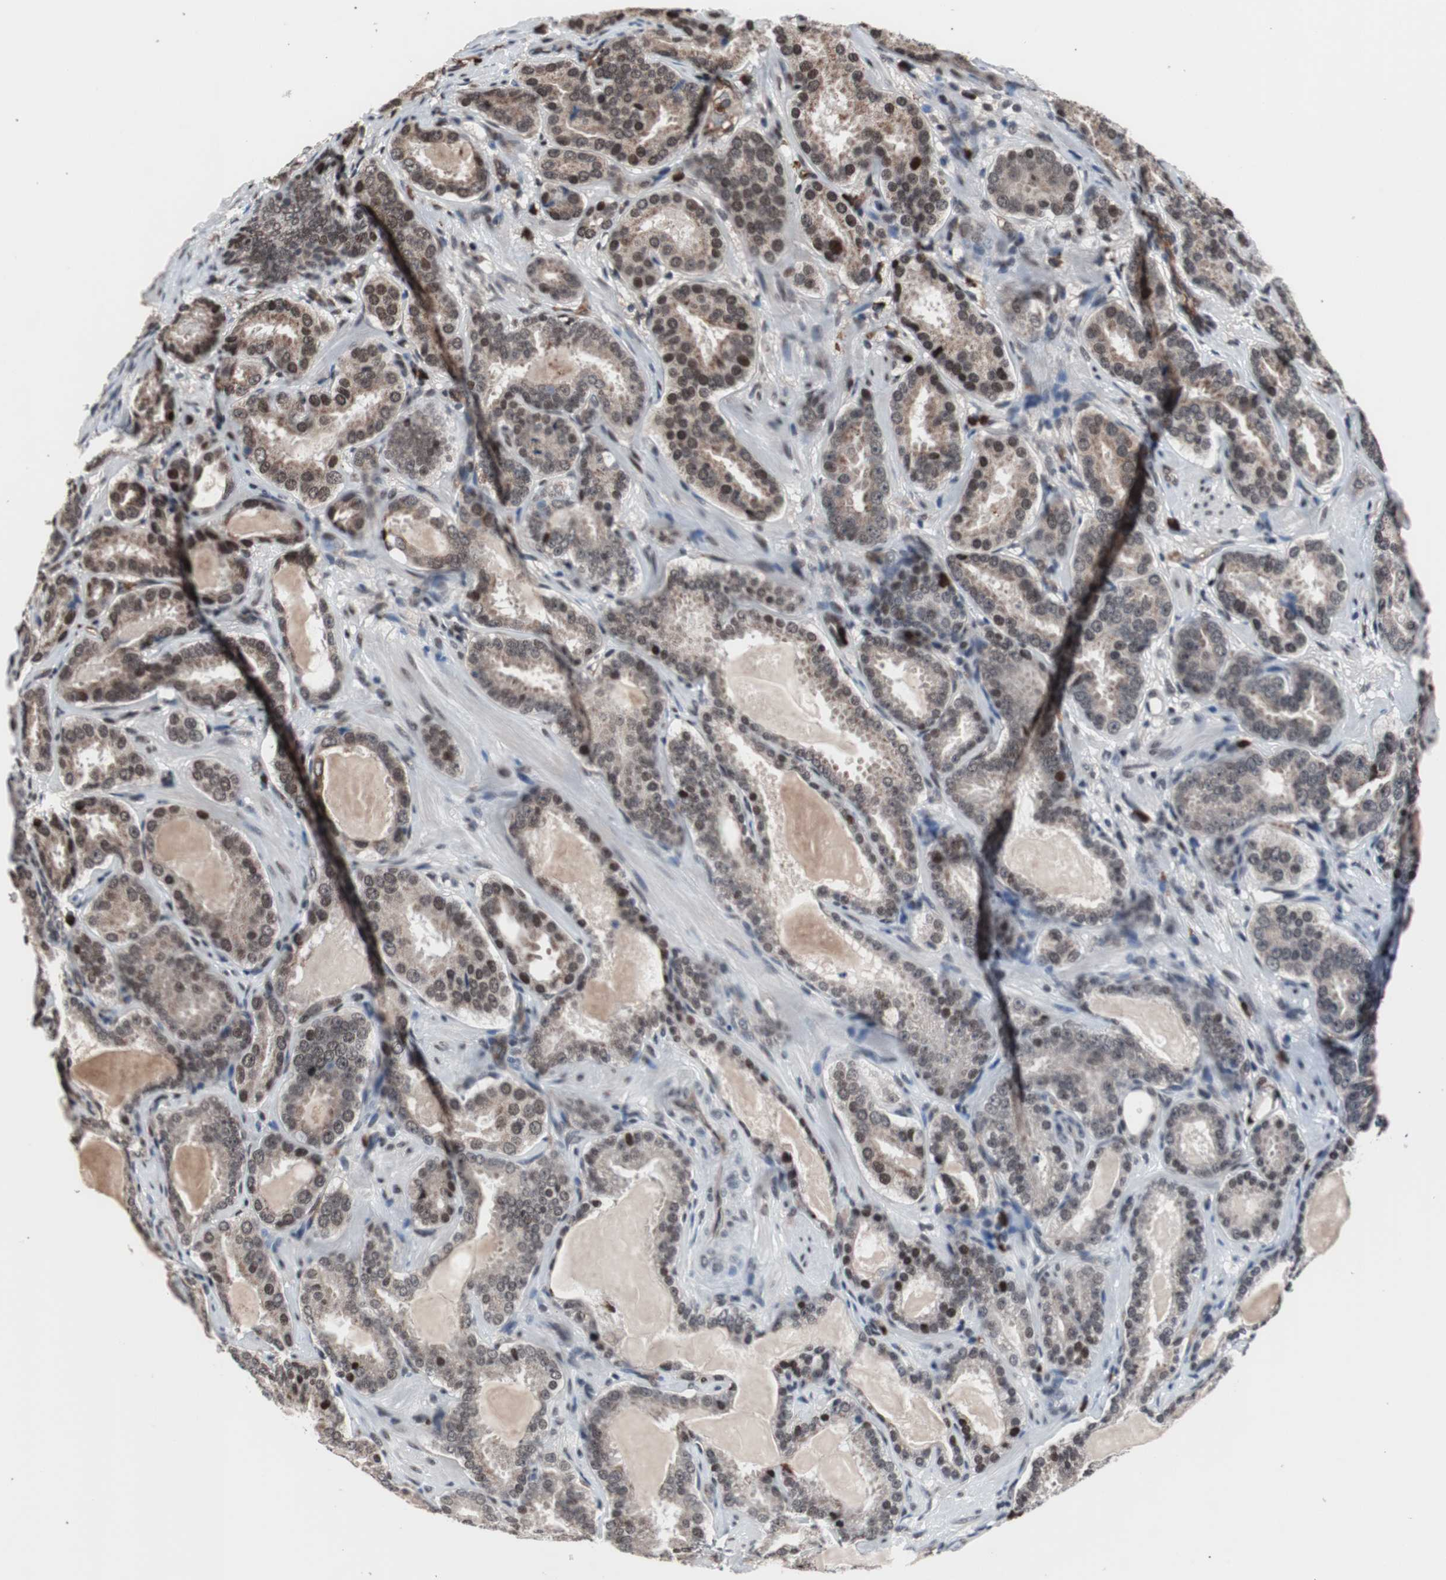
{"staining": {"intensity": "moderate", "quantity": "25%-75%", "location": "cytoplasmic/membranous,nuclear"}, "tissue": "prostate cancer", "cell_type": "Tumor cells", "image_type": "cancer", "snomed": [{"axis": "morphology", "description": "Adenocarcinoma, Low grade"}, {"axis": "topography", "description": "Prostate"}], "caption": "A medium amount of moderate cytoplasmic/membranous and nuclear expression is identified in approximately 25%-75% of tumor cells in prostate cancer (low-grade adenocarcinoma) tissue. The protein of interest is shown in brown color, while the nuclei are stained blue.", "gene": "POGZ", "patient": {"sex": "male", "age": 59}}